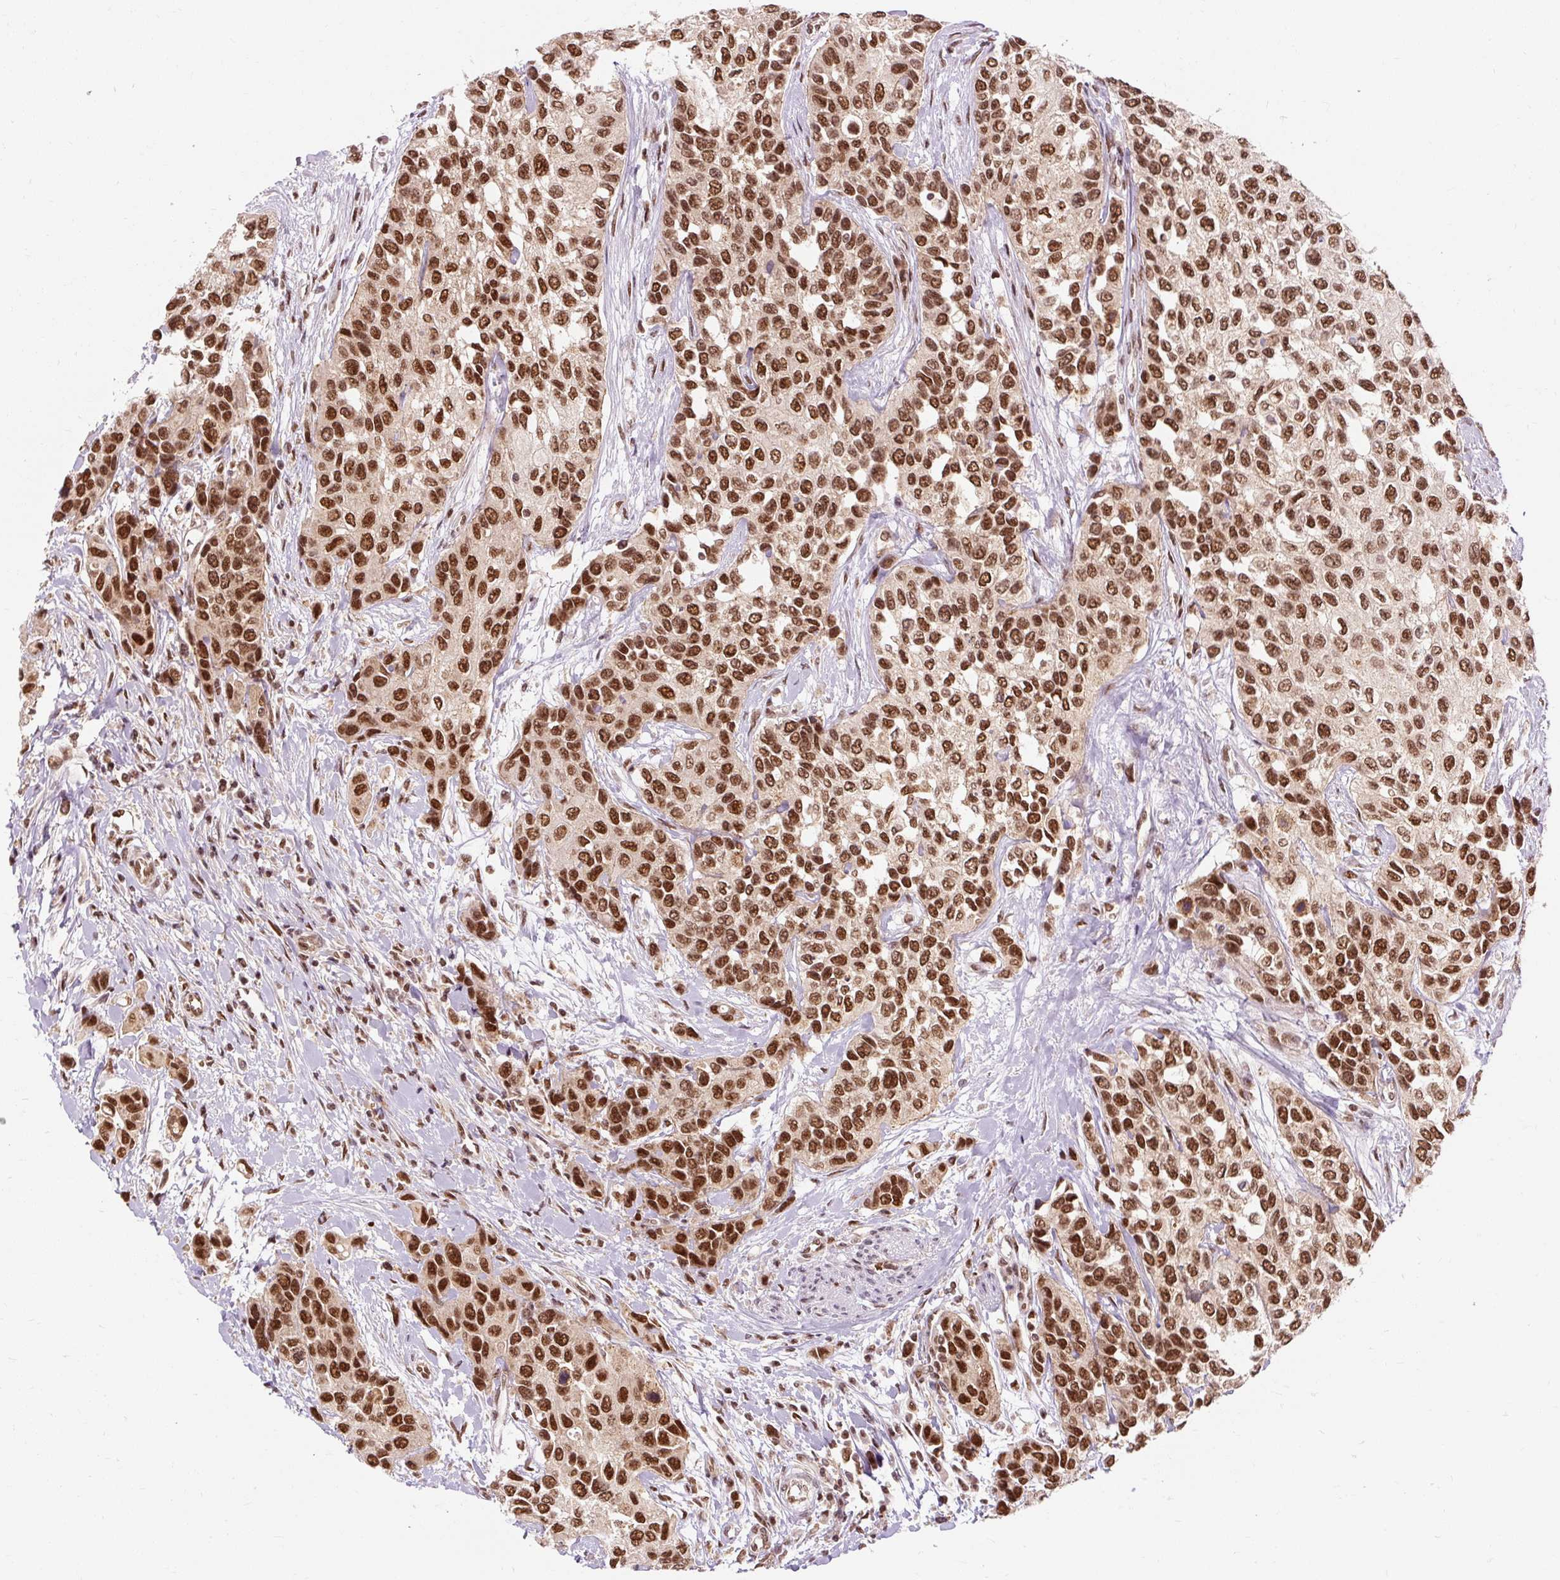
{"staining": {"intensity": "strong", "quantity": ">75%", "location": "nuclear"}, "tissue": "urothelial cancer", "cell_type": "Tumor cells", "image_type": "cancer", "snomed": [{"axis": "morphology", "description": "Normal tissue, NOS"}, {"axis": "morphology", "description": "Urothelial carcinoma, High grade"}, {"axis": "topography", "description": "Vascular tissue"}, {"axis": "topography", "description": "Urinary bladder"}], "caption": "An image of human urothelial cancer stained for a protein displays strong nuclear brown staining in tumor cells.", "gene": "CSTF1", "patient": {"sex": "female", "age": 56}}